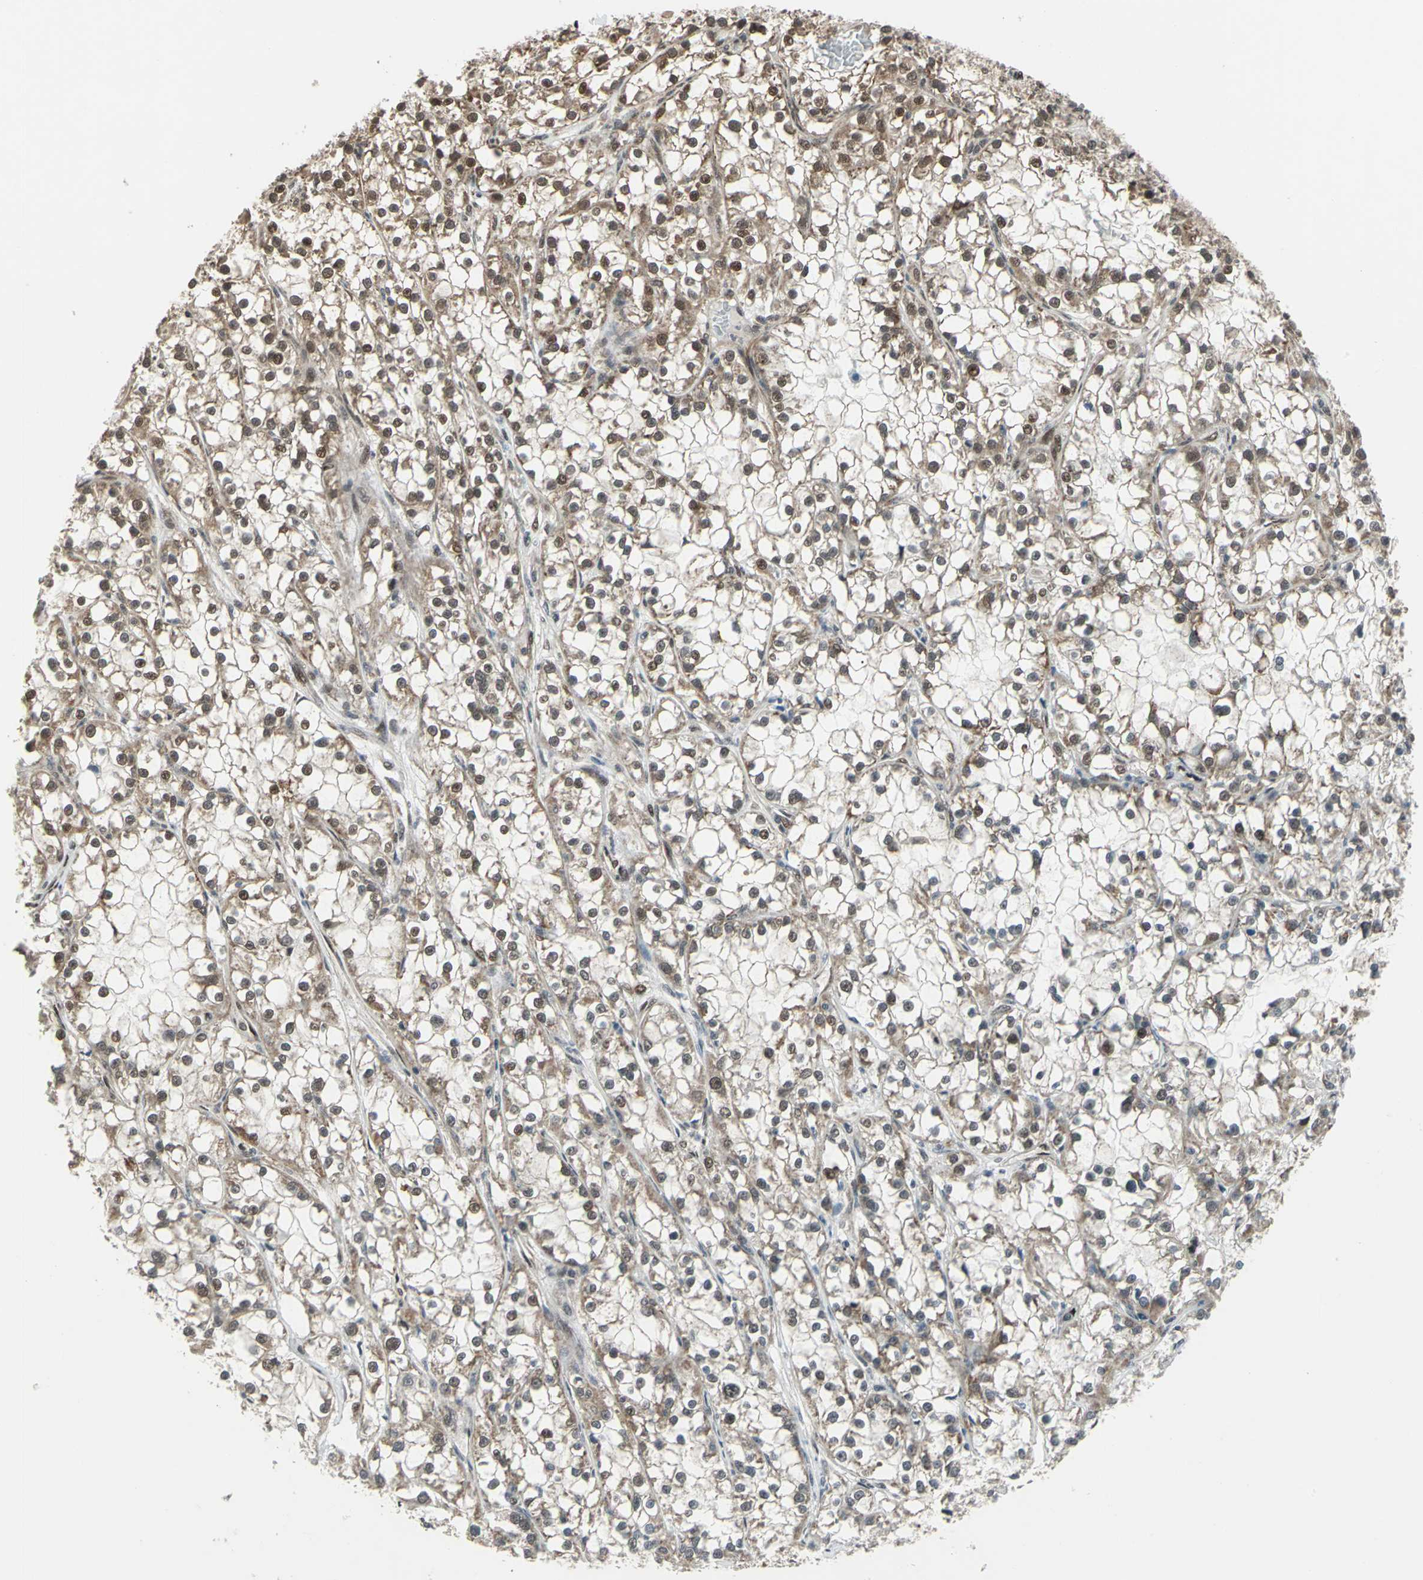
{"staining": {"intensity": "weak", "quantity": ">75%", "location": "cytoplasmic/membranous,nuclear"}, "tissue": "renal cancer", "cell_type": "Tumor cells", "image_type": "cancer", "snomed": [{"axis": "morphology", "description": "Adenocarcinoma, NOS"}, {"axis": "topography", "description": "Kidney"}], "caption": "DAB immunohistochemical staining of adenocarcinoma (renal) displays weak cytoplasmic/membranous and nuclear protein staining in about >75% of tumor cells.", "gene": "COPS5", "patient": {"sex": "female", "age": 52}}